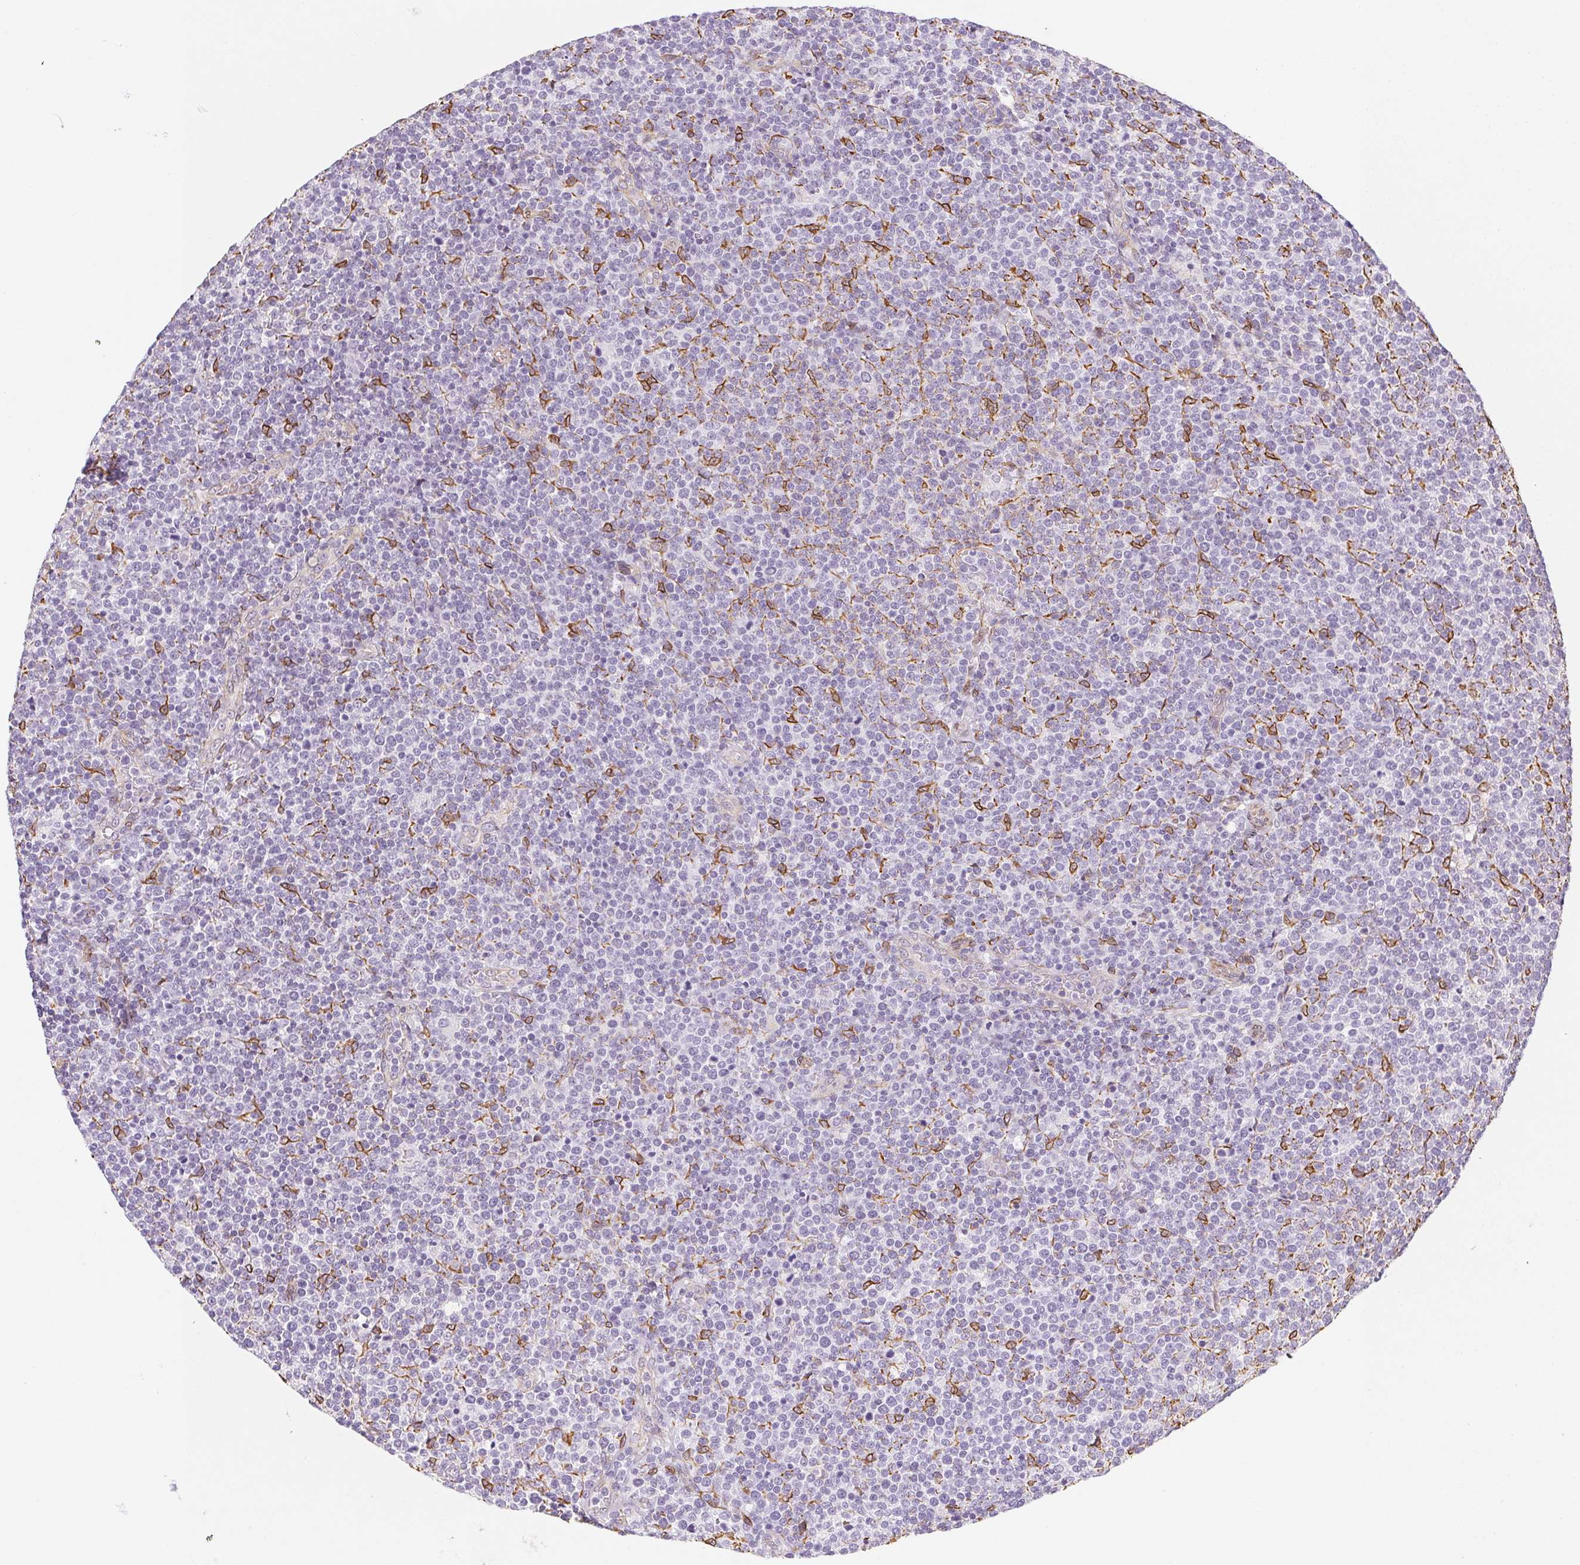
{"staining": {"intensity": "negative", "quantity": "none", "location": "none"}, "tissue": "lymphoma", "cell_type": "Tumor cells", "image_type": "cancer", "snomed": [{"axis": "morphology", "description": "Malignant lymphoma, non-Hodgkin's type, High grade"}, {"axis": "topography", "description": "Lymph node"}], "caption": "A photomicrograph of human high-grade malignant lymphoma, non-Hodgkin's type is negative for staining in tumor cells.", "gene": "RSBN1", "patient": {"sex": "male", "age": 61}}